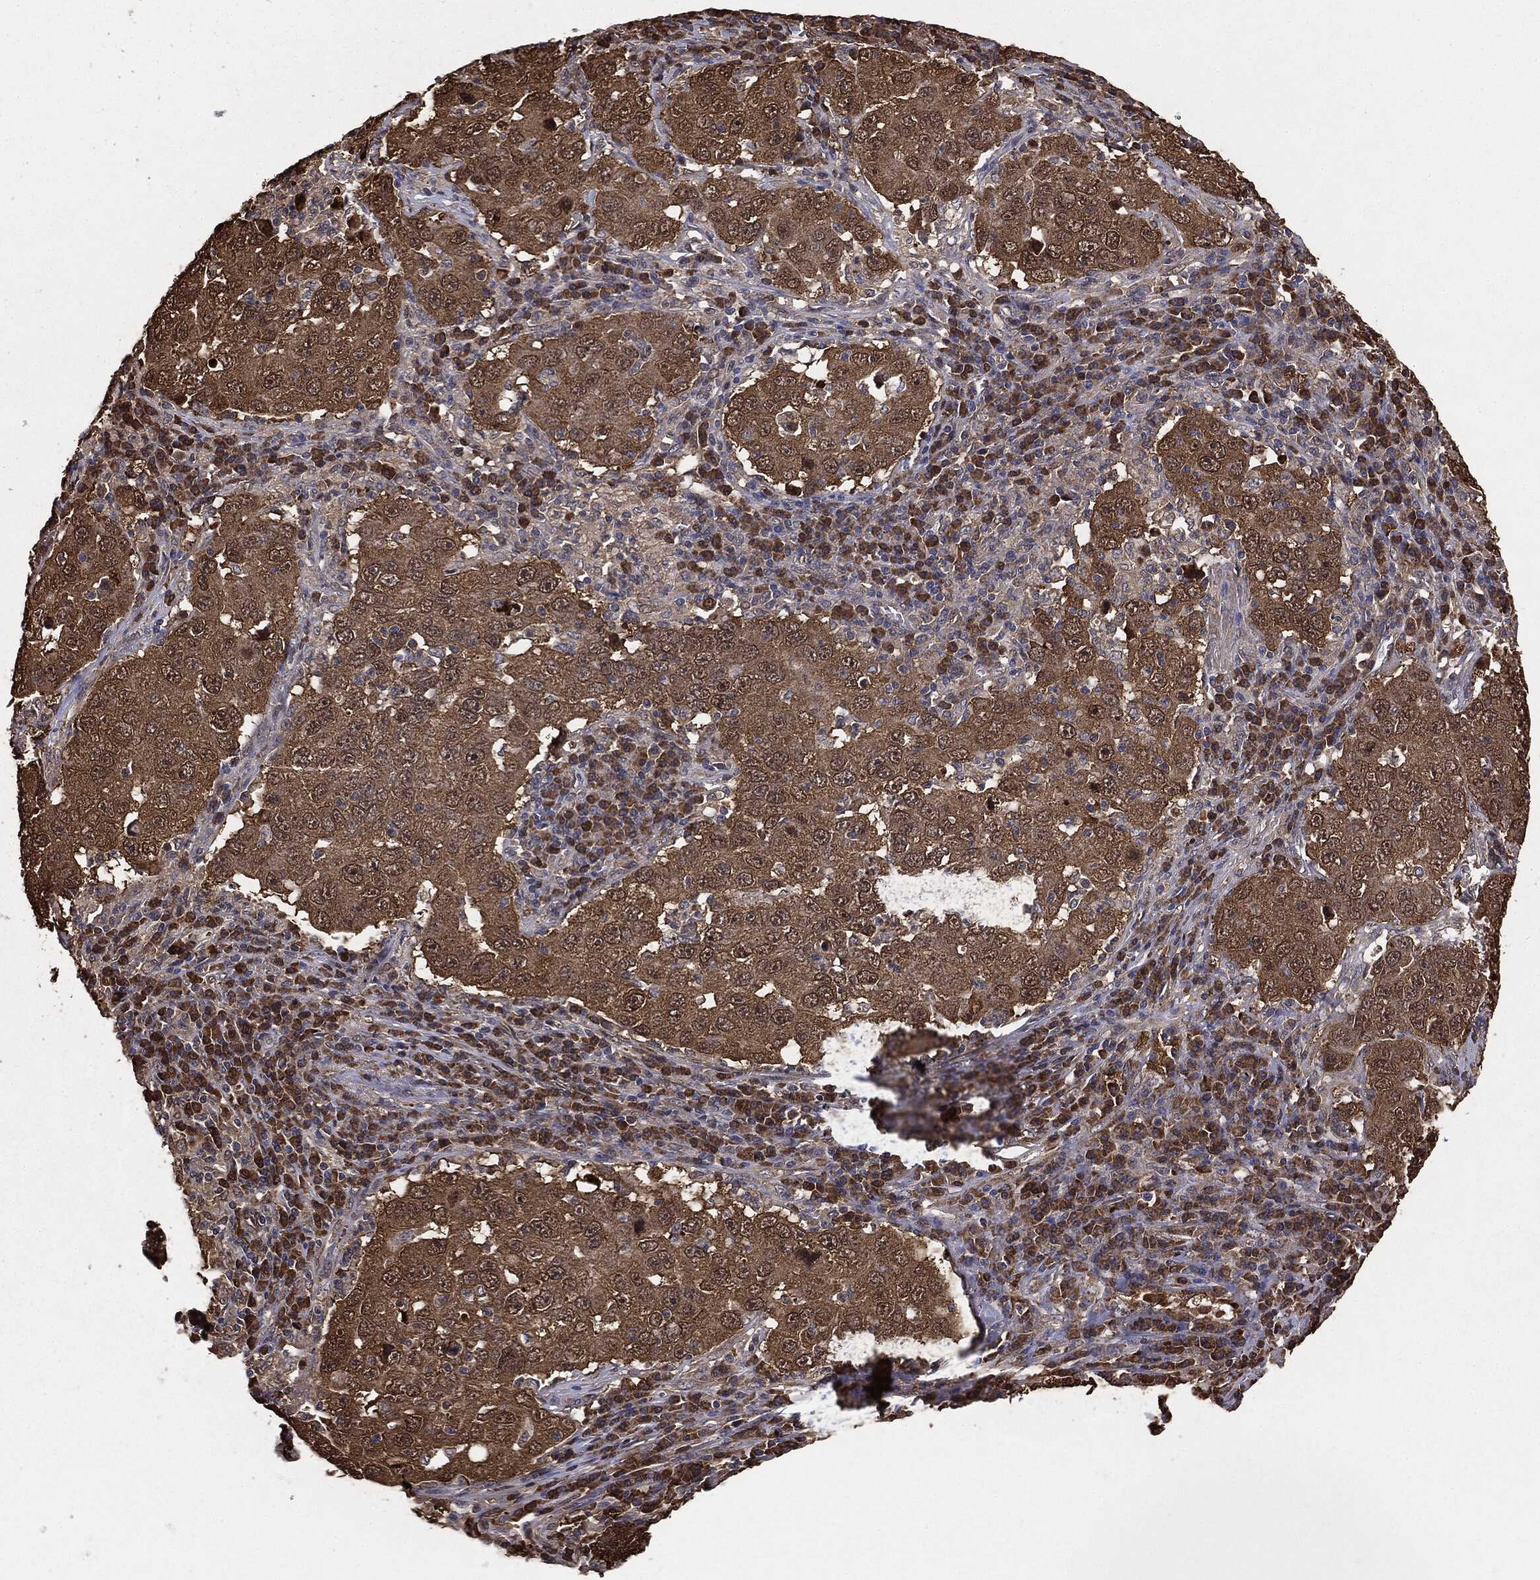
{"staining": {"intensity": "moderate", "quantity": ">75%", "location": "cytoplasmic/membranous"}, "tissue": "lung cancer", "cell_type": "Tumor cells", "image_type": "cancer", "snomed": [{"axis": "morphology", "description": "Adenocarcinoma, NOS"}, {"axis": "topography", "description": "Lung"}], "caption": "Immunohistochemistry micrograph of adenocarcinoma (lung) stained for a protein (brown), which shows medium levels of moderate cytoplasmic/membranous positivity in about >75% of tumor cells.", "gene": "NME1", "patient": {"sex": "male", "age": 73}}